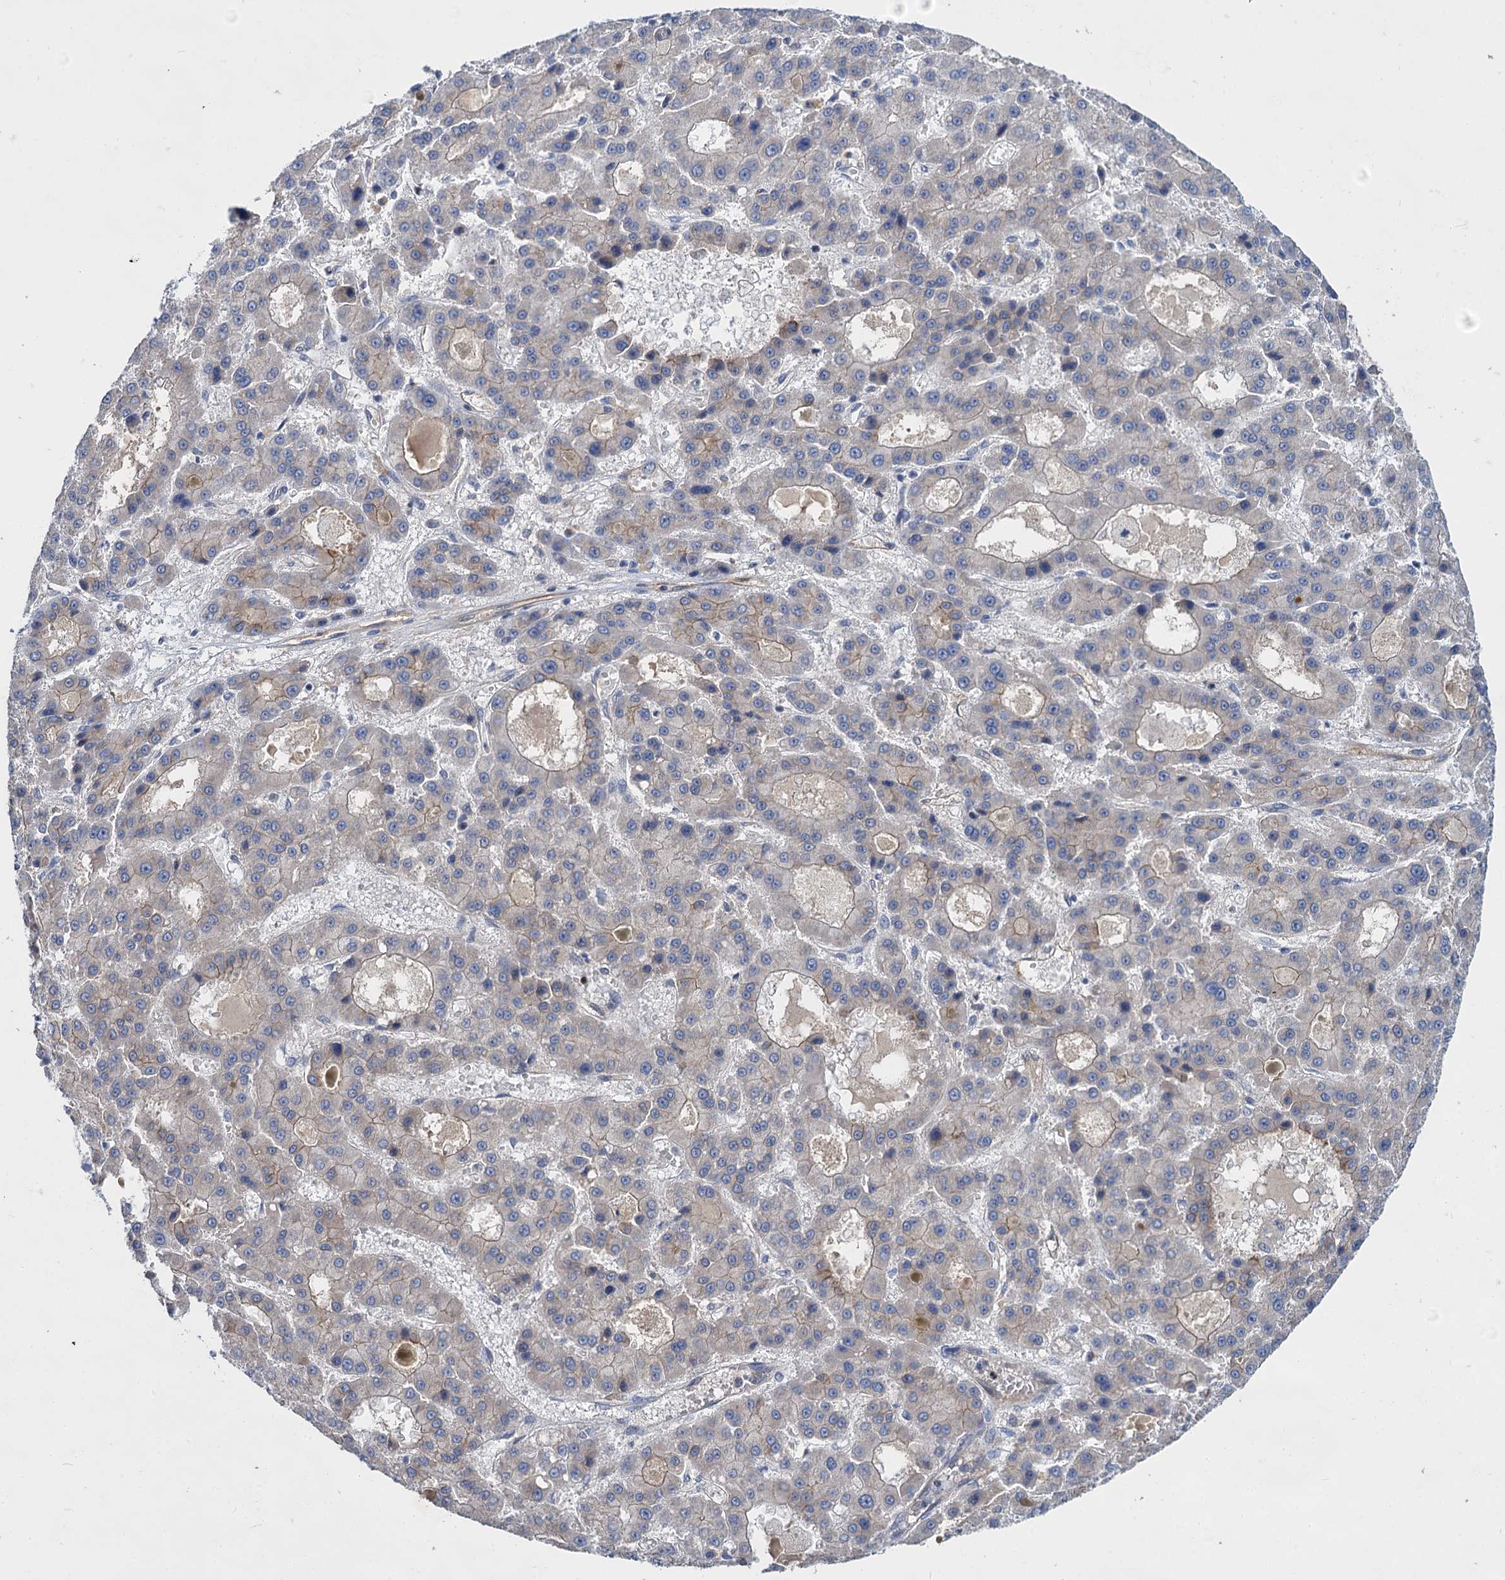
{"staining": {"intensity": "weak", "quantity": "<25%", "location": "cytoplasmic/membranous"}, "tissue": "liver cancer", "cell_type": "Tumor cells", "image_type": "cancer", "snomed": [{"axis": "morphology", "description": "Carcinoma, Hepatocellular, NOS"}, {"axis": "topography", "description": "Liver"}], "caption": "IHC photomicrograph of neoplastic tissue: liver cancer stained with DAB exhibits no significant protein expression in tumor cells.", "gene": "ABLIM1", "patient": {"sex": "male", "age": 70}}